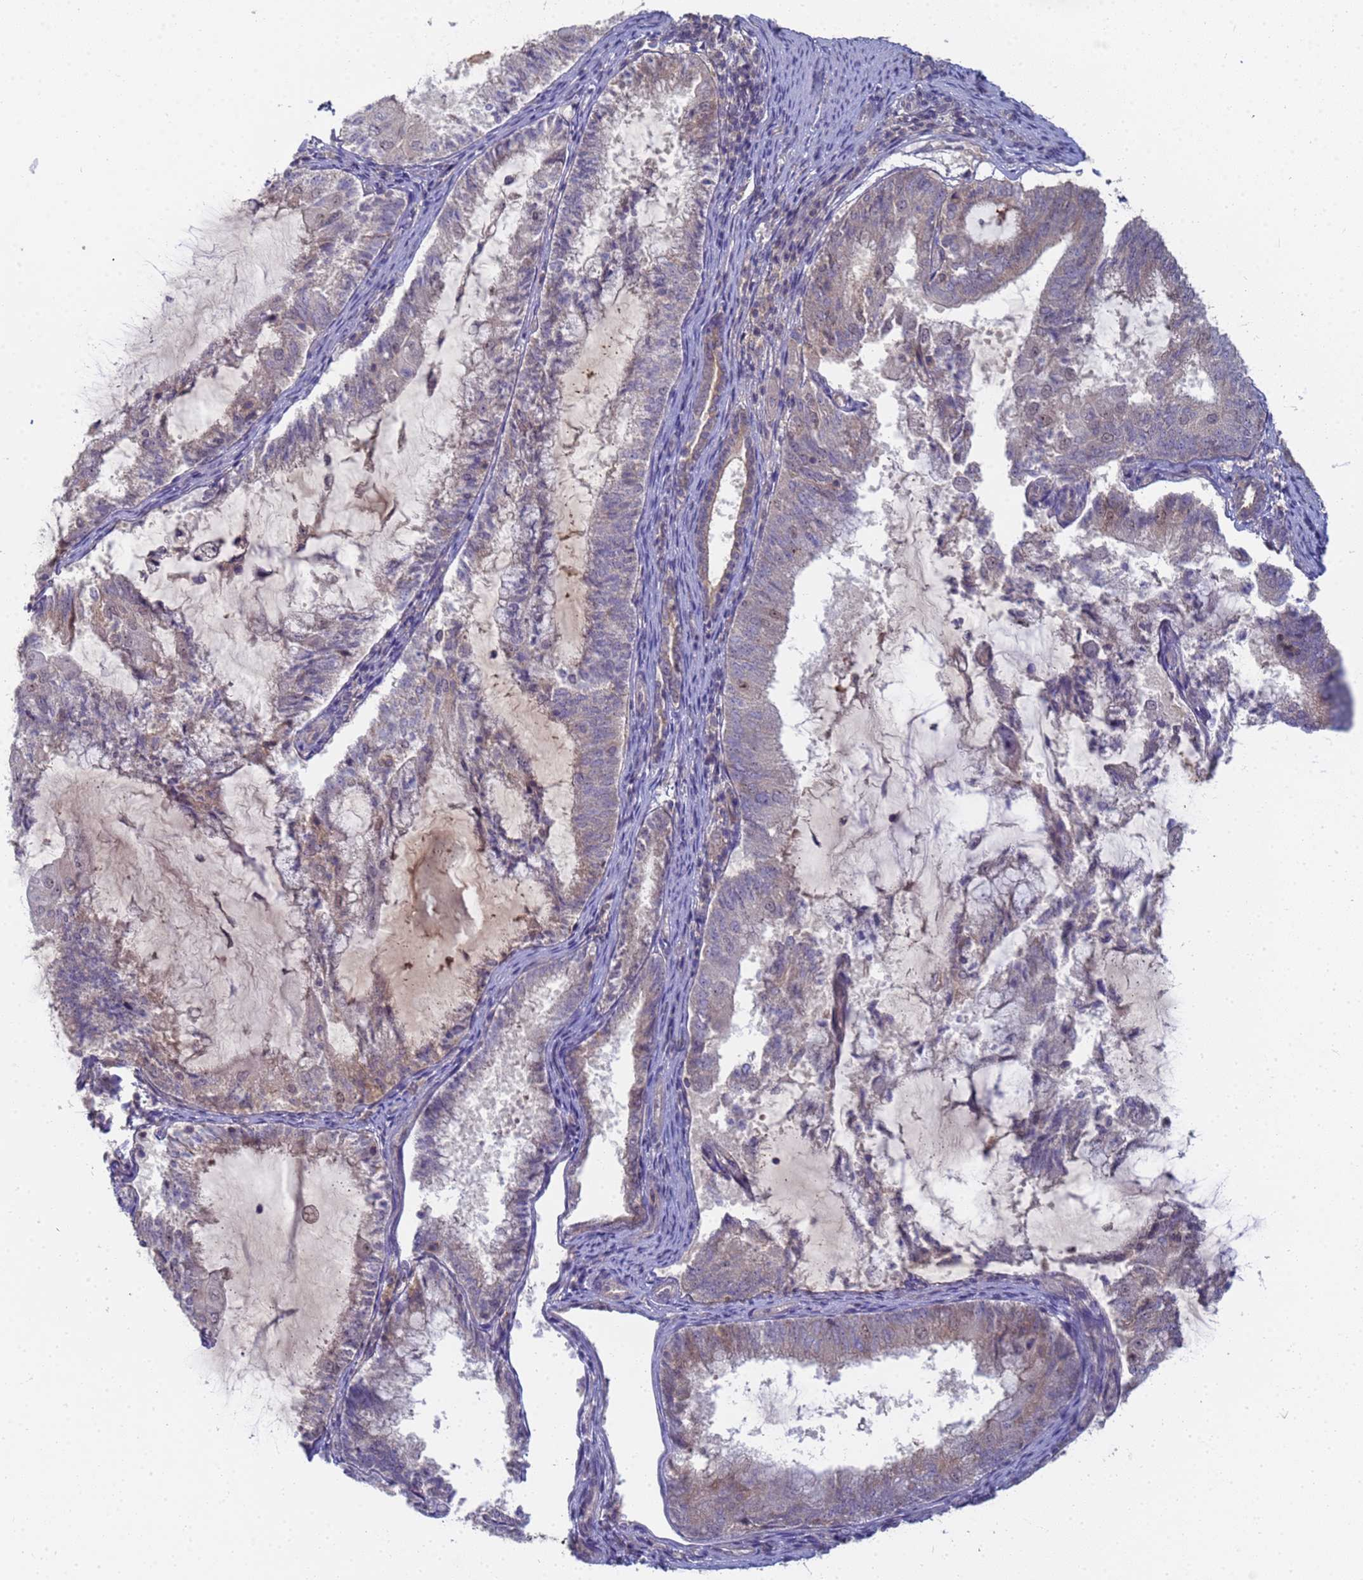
{"staining": {"intensity": "weak", "quantity": "<25%", "location": "cytoplasmic/membranous"}, "tissue": "endometrial cancer", "cell_type": "Tumor cells", "image_type": "cancer", "snomed": [{"axis": "morphology", "description": "Adenocarcinoma, NOS"}, {"axis": "topography", "description": "Endometrium"}], "caption": "The histopathology image shows no staining of tumor cells in endometrial cancer.", "gene": "SHARPIN", "patient": {"sex": "female", "age": 81}}